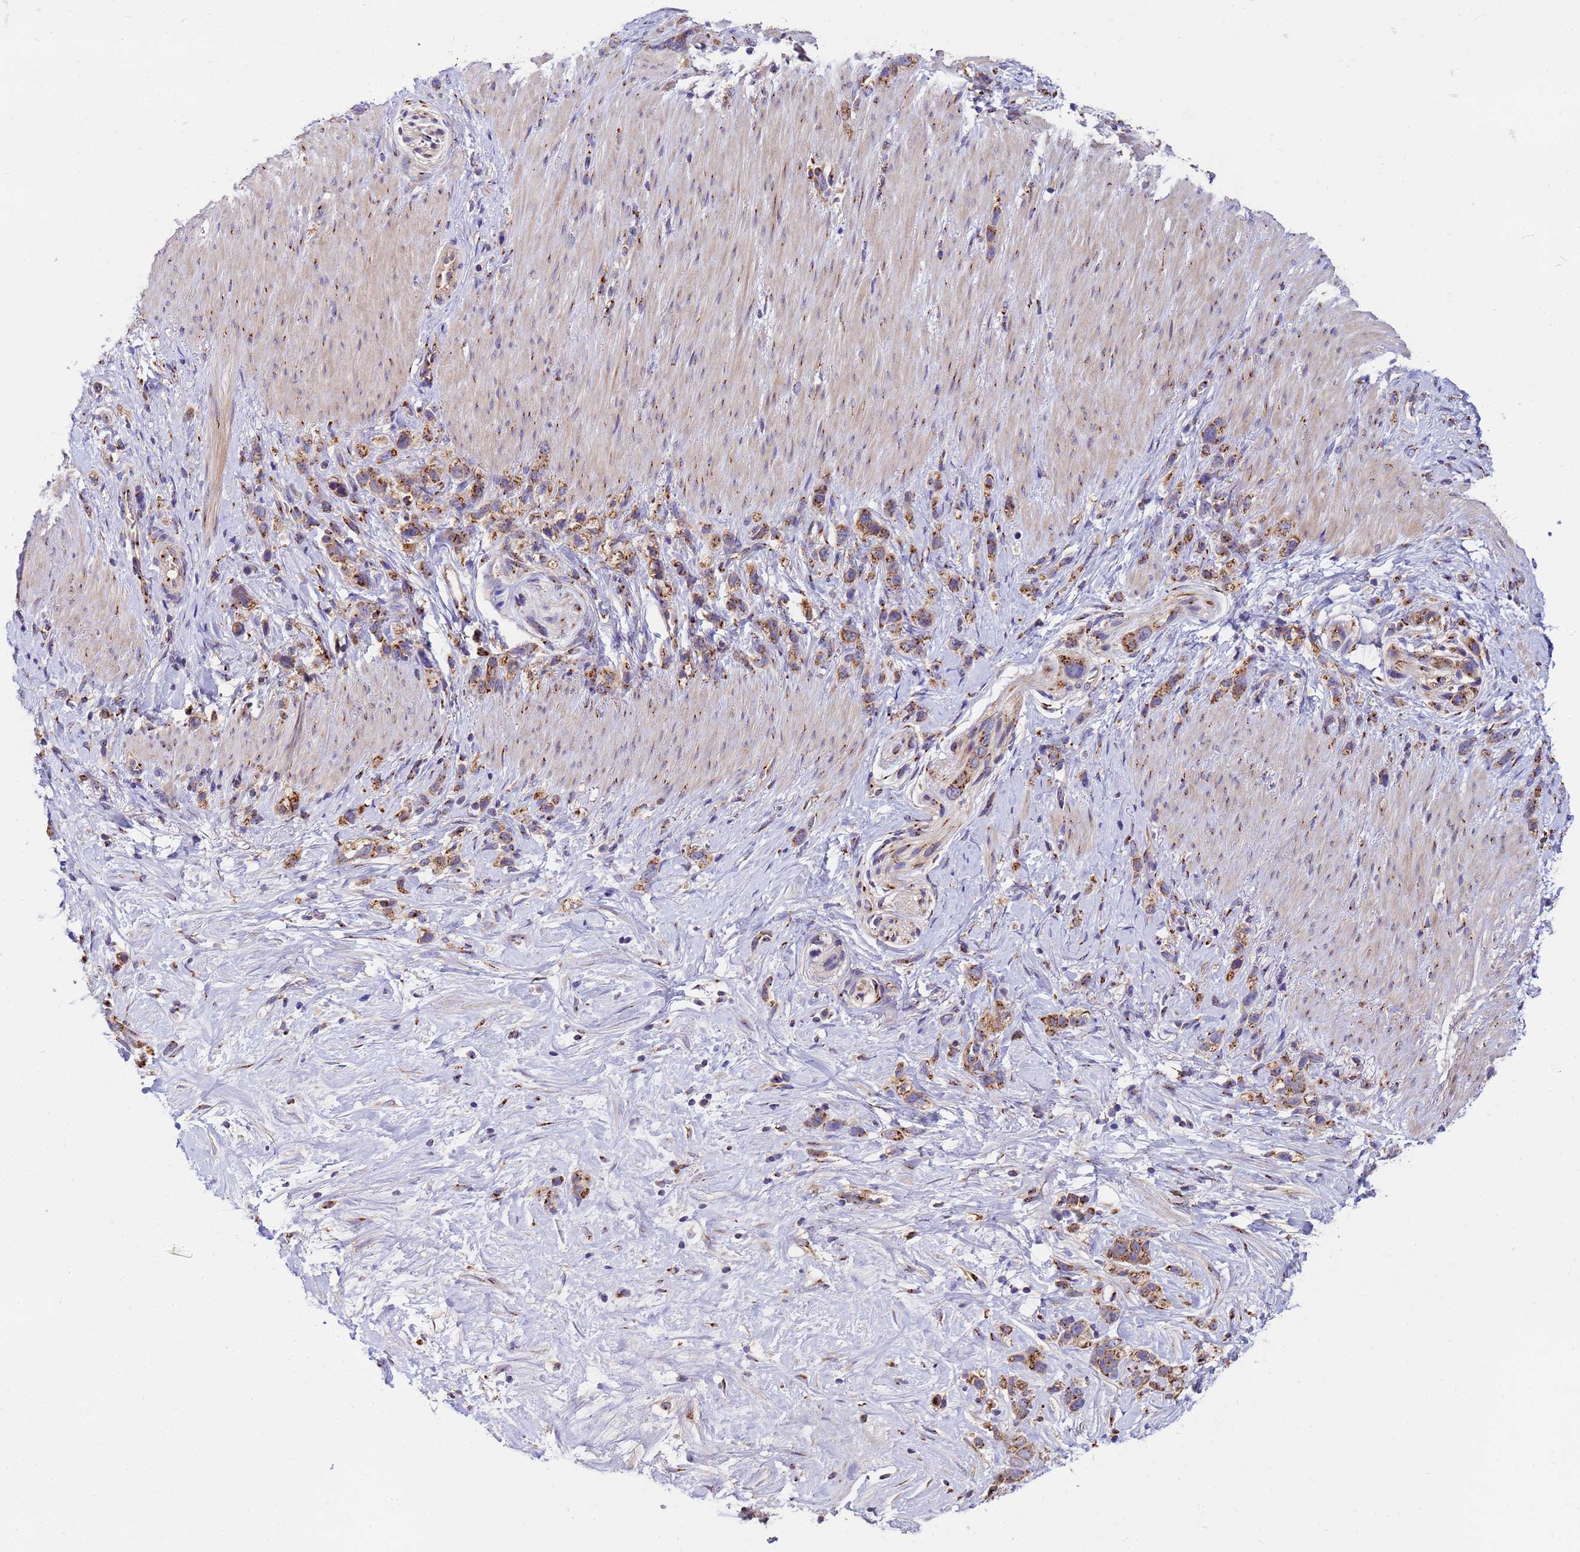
{"staining": {"intensity": "moderate", "quantity": ">75%", "location": "cytoplasmic/membranous"}, "tissue": "stomach cancer", "cell_type": "Tumor cells", "image_type": "cancer", "snomed": [{"axis": "morphology", "description": "Adenocarcinoma, NOS"}, {"axis": "topography", "description": "Stomach"}], "caption": "A medium amount of moderate cytoplasmic/membranous positivity is identified in approximately >75% of tumor cells in stomach cancer (adenocarcinoma) tissue.", "gene": "HPS3", "patient": {"sex": "female", "age": 65}}